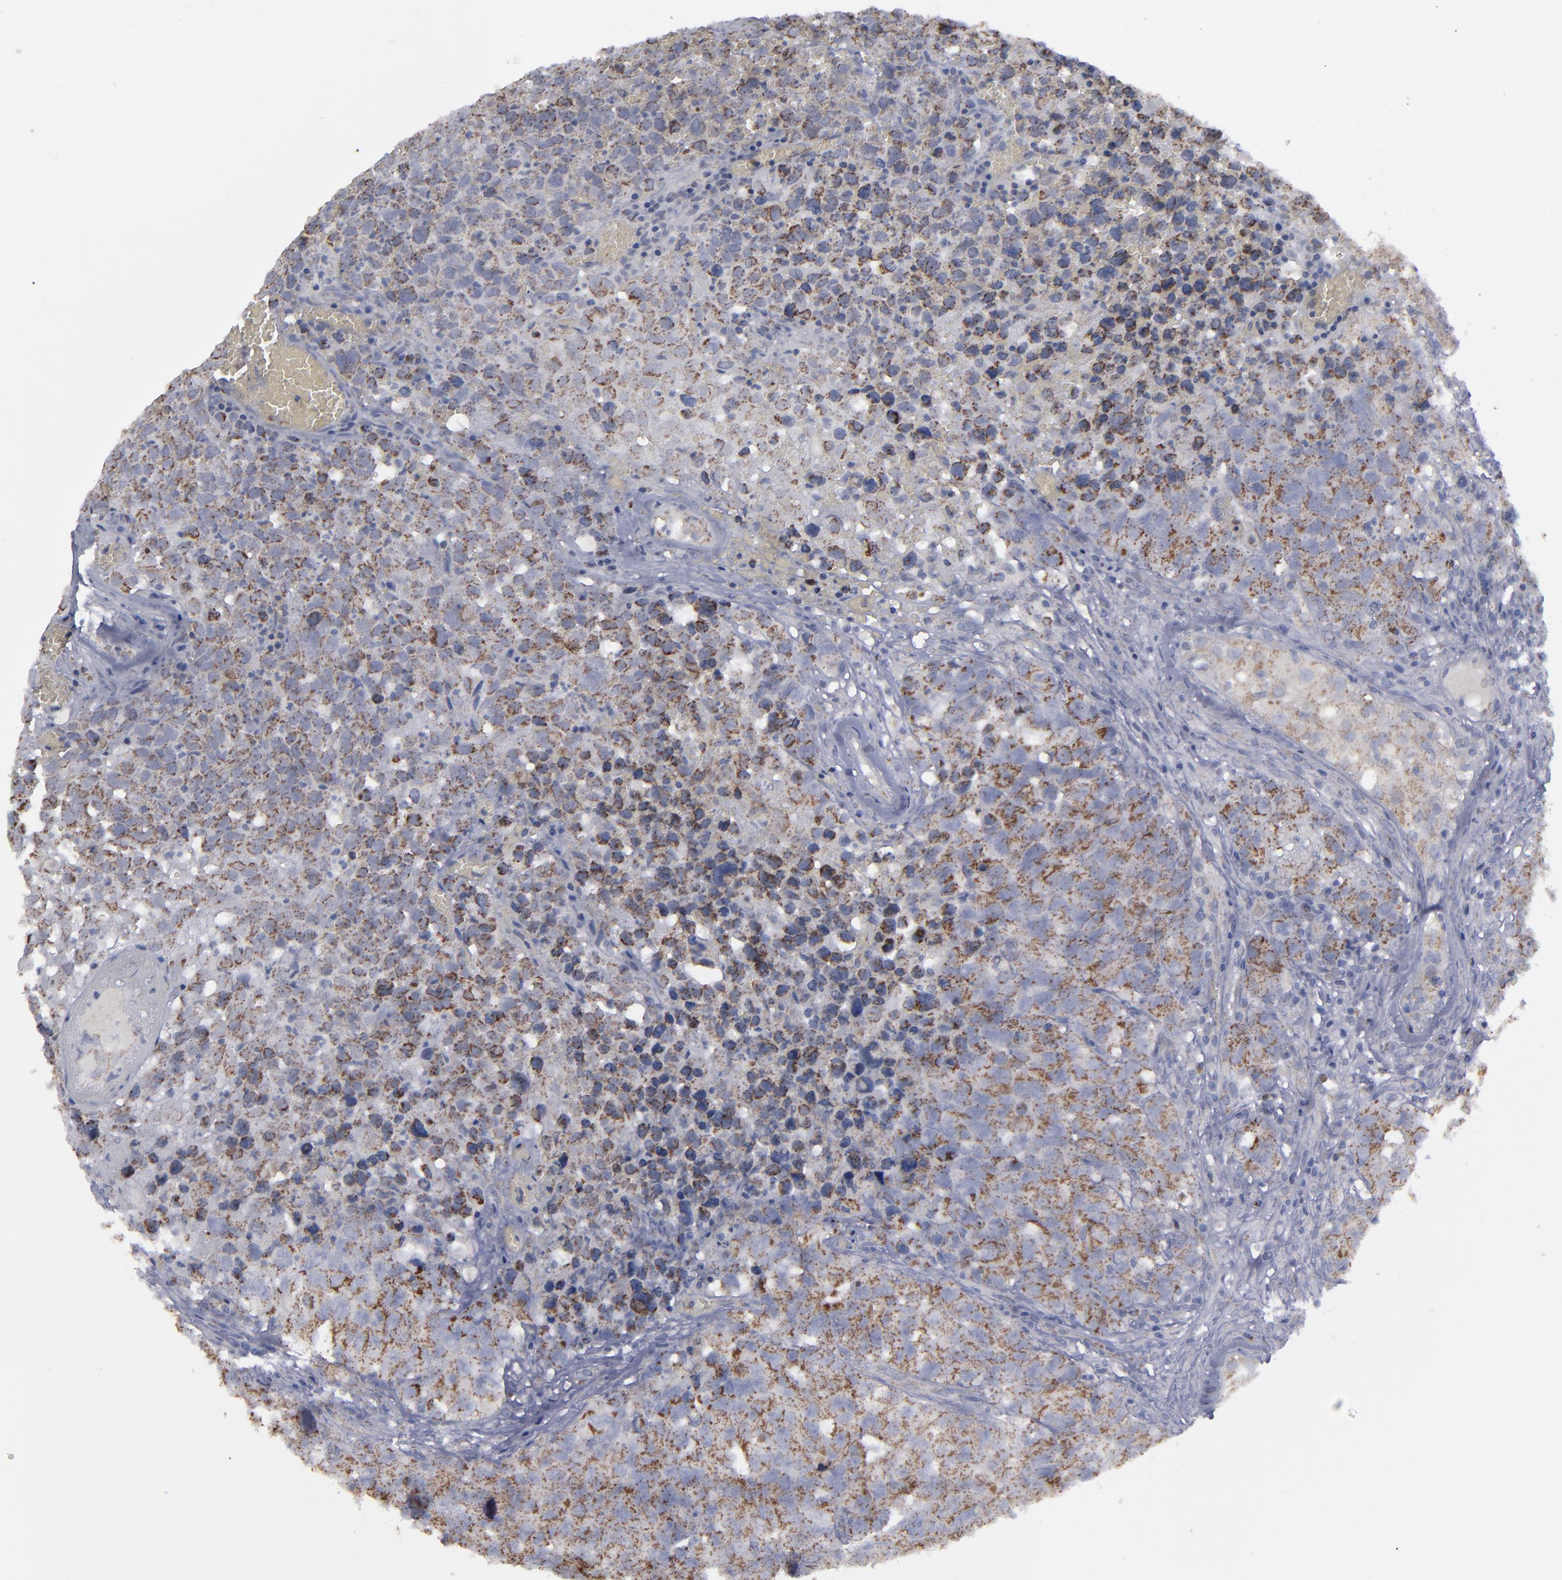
{"staining": {"intensity": "moderate", "quantity": "25%-75%", "location": "cytoplasmic/membranous"}, "tissue": "testis cancer", "cell_type": "Tumor cells", "image_type": "cancer", "snomed": [{"axis": "morphology", "description": "Carcinoma, Embryonal, NOS"}, {"axis": "topography", "description": "Testis"}], "caption": "Moderate cytoplasmic/membranous staining is appreciated in approximately 25%-75% of tumor cells in testis cancer (embryonal carcinoma). Nuclei are stained in blue.", "gene": "MYOM2", "patient": {"sex": "male", "age": 31}}